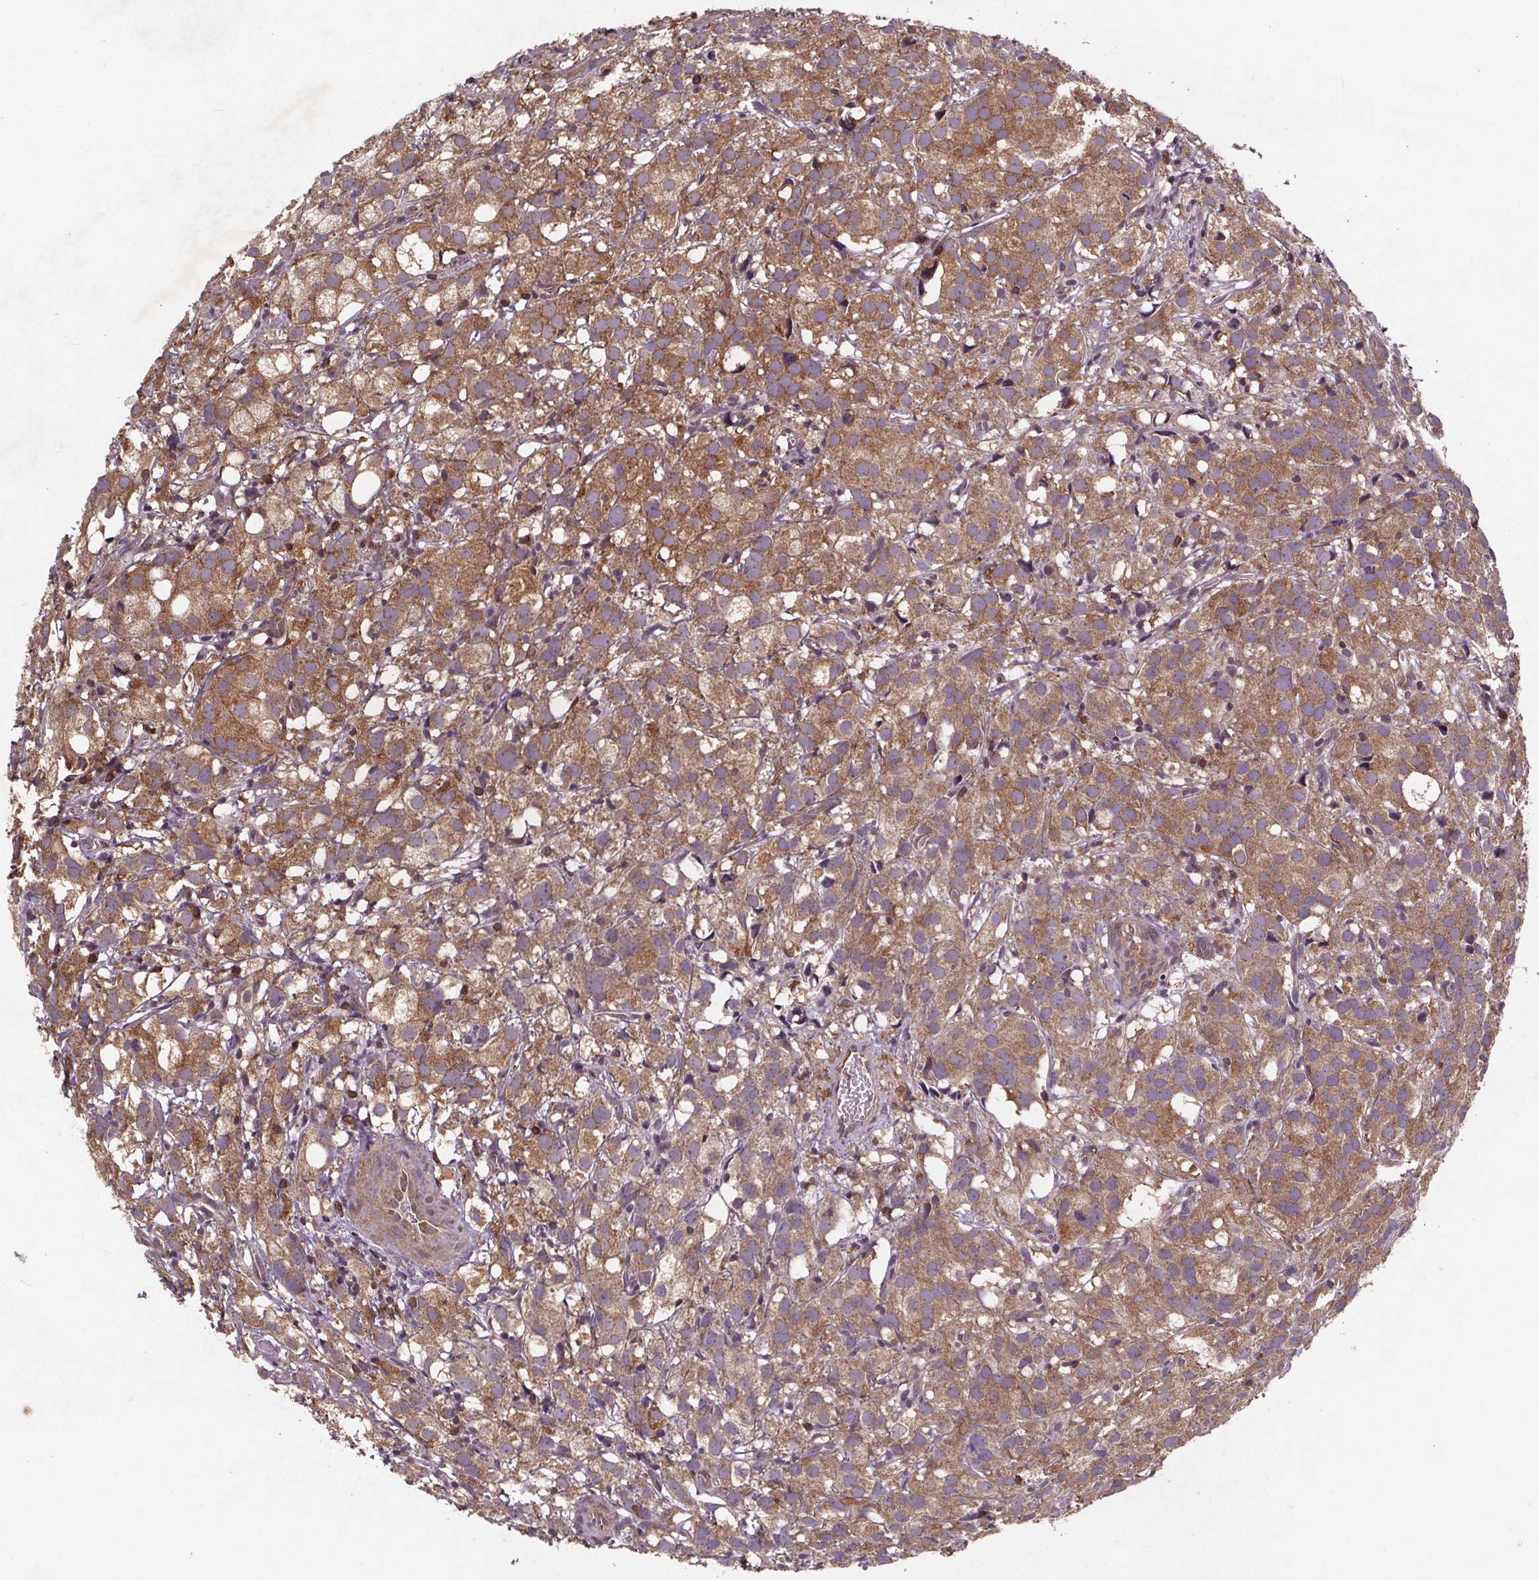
{"staining": {"intensity": "moderate", "quantity": ">75%", "location": "cytoplasmic/membranous"}, "tissue": "prostate cancer", "cell_type": "Tumor cells", "image_type": "cancer", "snomed": [{"axis": "morphology", "description": "Adenocarcinoma, High grade"}, {"axis": "topography", "description": "Prostate"}], "caption": "Immunohistochemistry (DAB) staining of adenocarcinoma (high-grade) (prostate) demonstrates moderate cytoplasmic/membranous protein positivity in about >75% of tumor cells. Immunohistochemistry stains the protein in brown and the nuclei are stained blue.", "gene": "STRN3", "patient": {"sex": "male", "age": 86}}